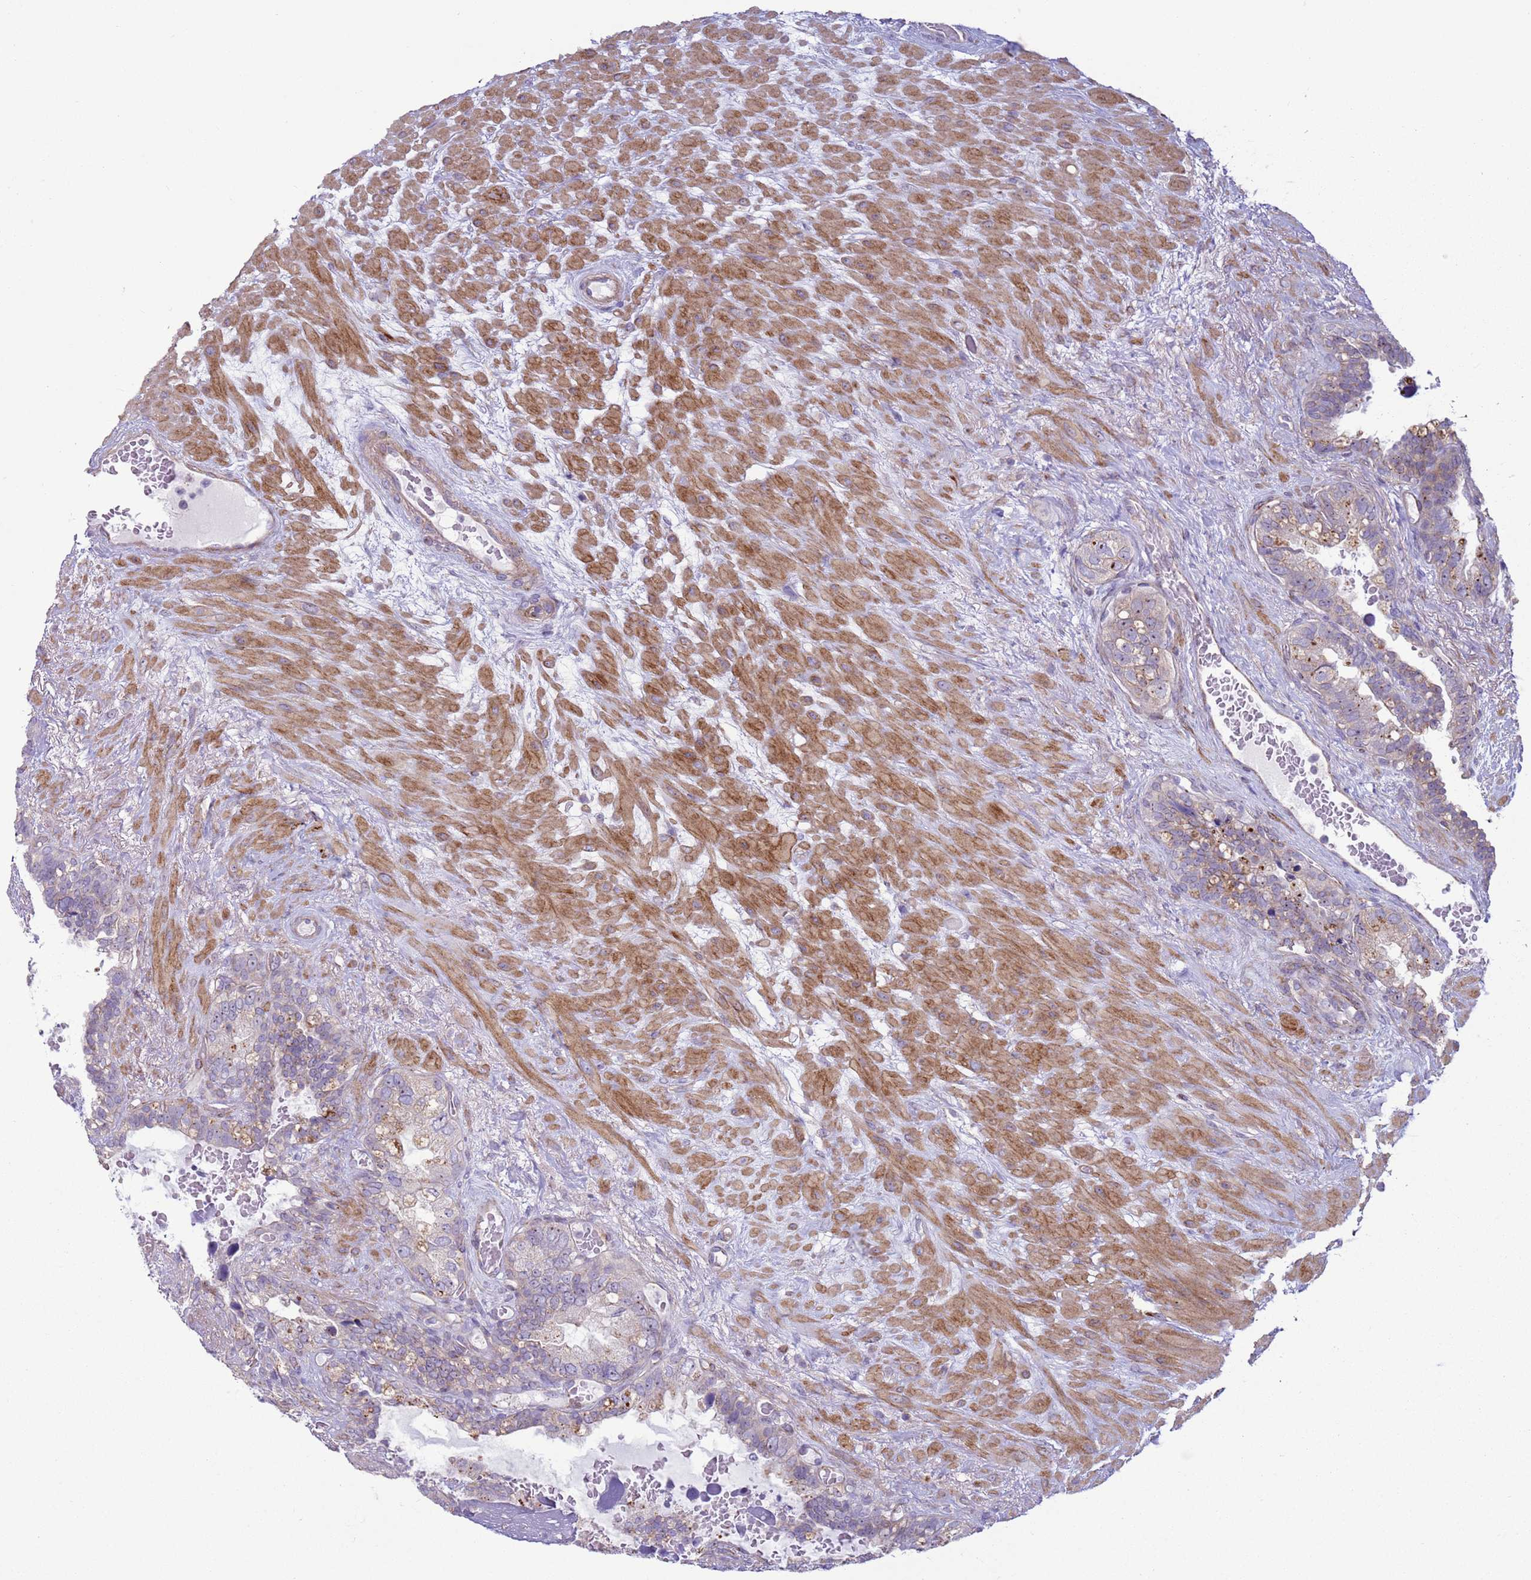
{"staining": {"intensity": "moderate", "quantity": "<25%", "location": "cytoplasmic/membranous"}, "tissue": "seminal vesicle", "cell_type": "Glandular cells", "image_type": "normal", "snomed": [{"axis": "morphology", "description": "Normal tissue, NOS"}, {"axis": "topography", "description": "Seminal veicle"}], "caption": "The histopathology image exhibits a brown stain indicating the presence of a protein in the cytoplasmic/membranous of glandular cells in seminal vesicle.", "gene": "HEATR1", "patient": {"sex": "male", "age": 80}}